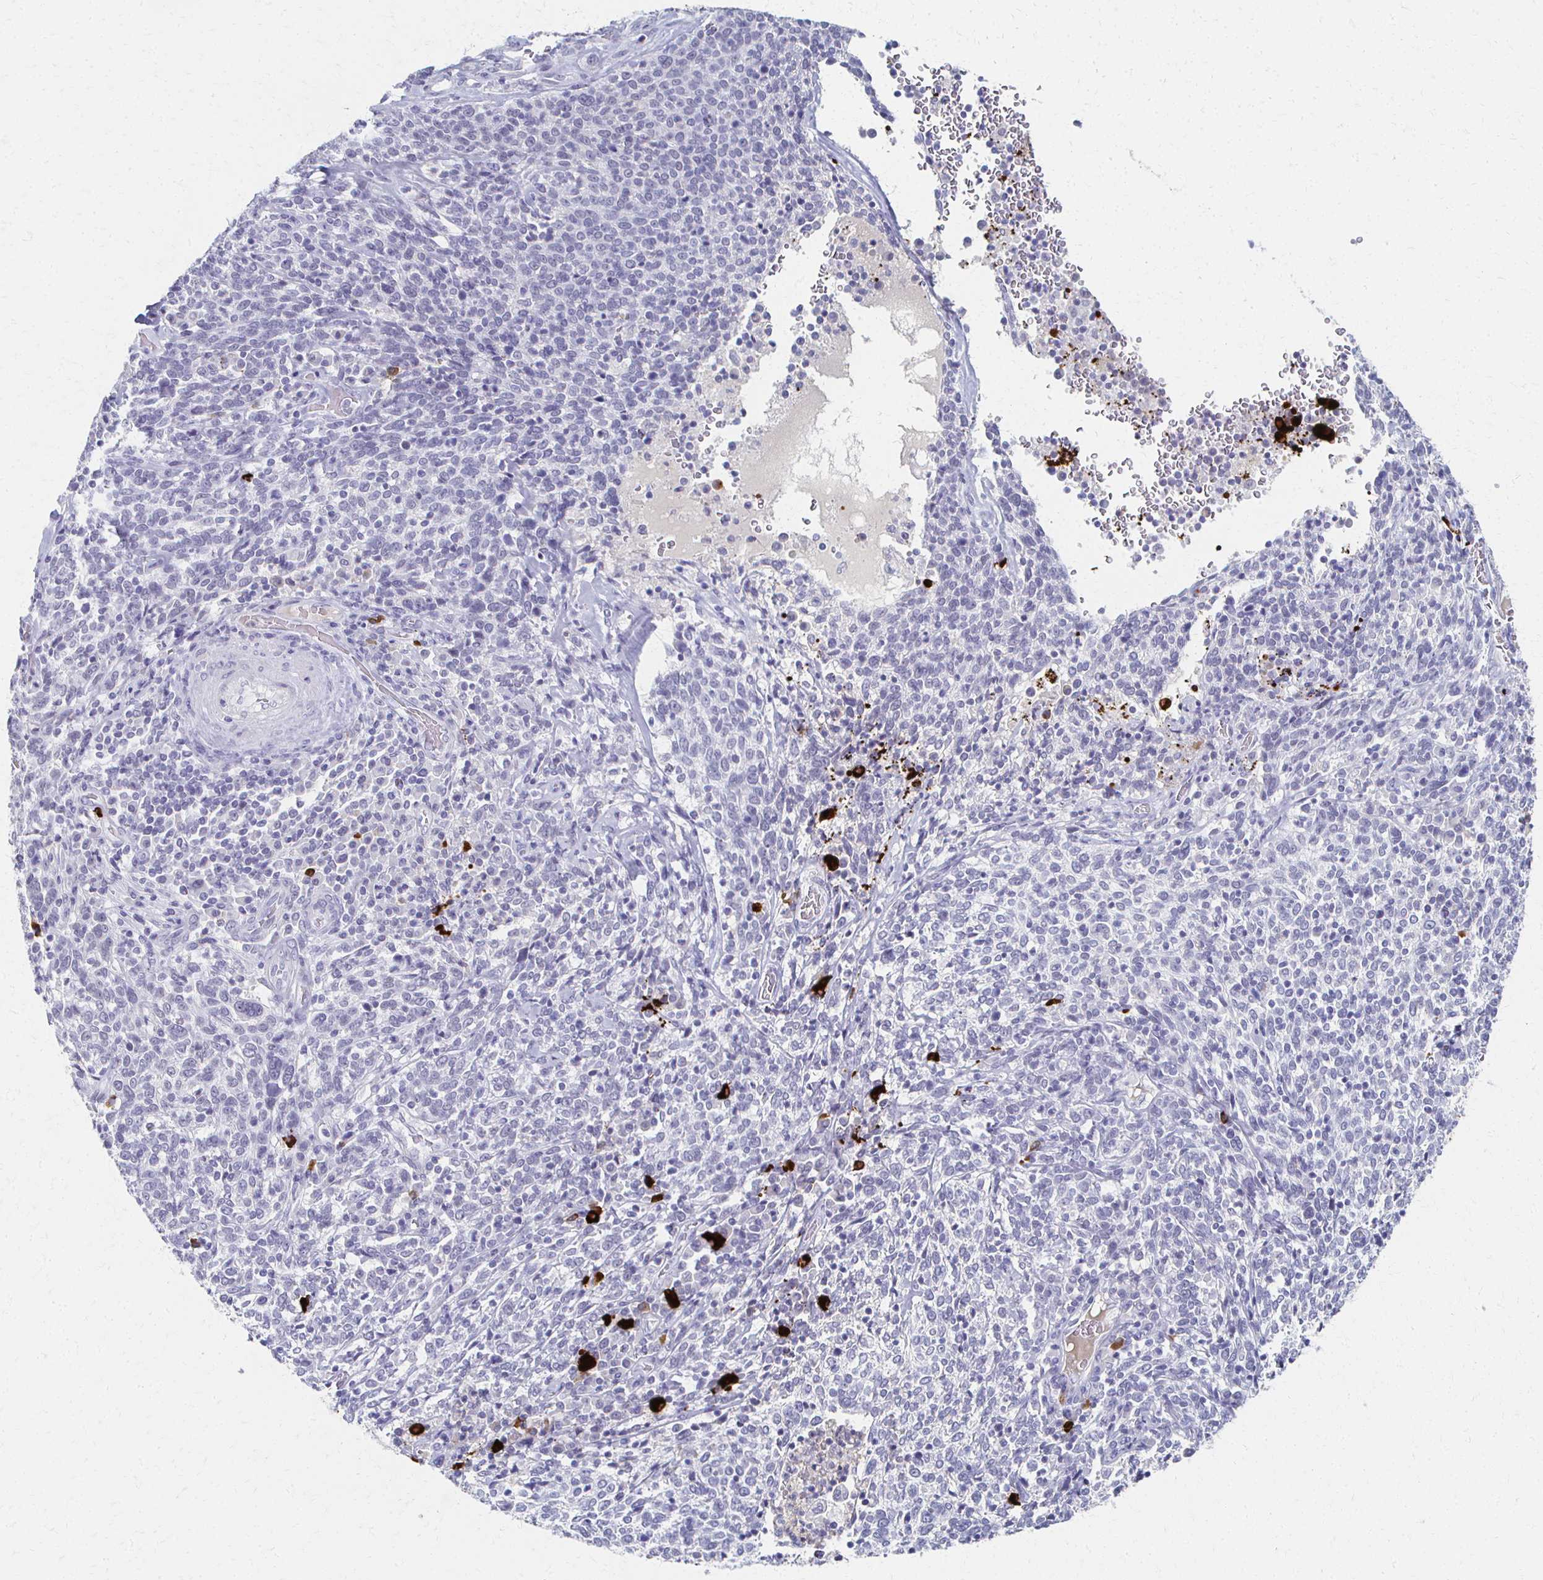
{"staining": {"intensity": "negative", "quantity": "none", "location": "none"}, "tissue": "cervical cancer", "cell_type": "Tumor cells", "image_type": "cancer", "snomed": [{"axis": "morphology", "description": "Squamous cell carcinoma, NOS"}, {"axis": "topography", "description": "Cervix"}], "caption": "Protein analysis of squamous cell carcinoma (cervical) demonstrates no significant staining in tumor cells.", "gene": "CXCR2", "patient": {"sex": "female", "age": 46}}